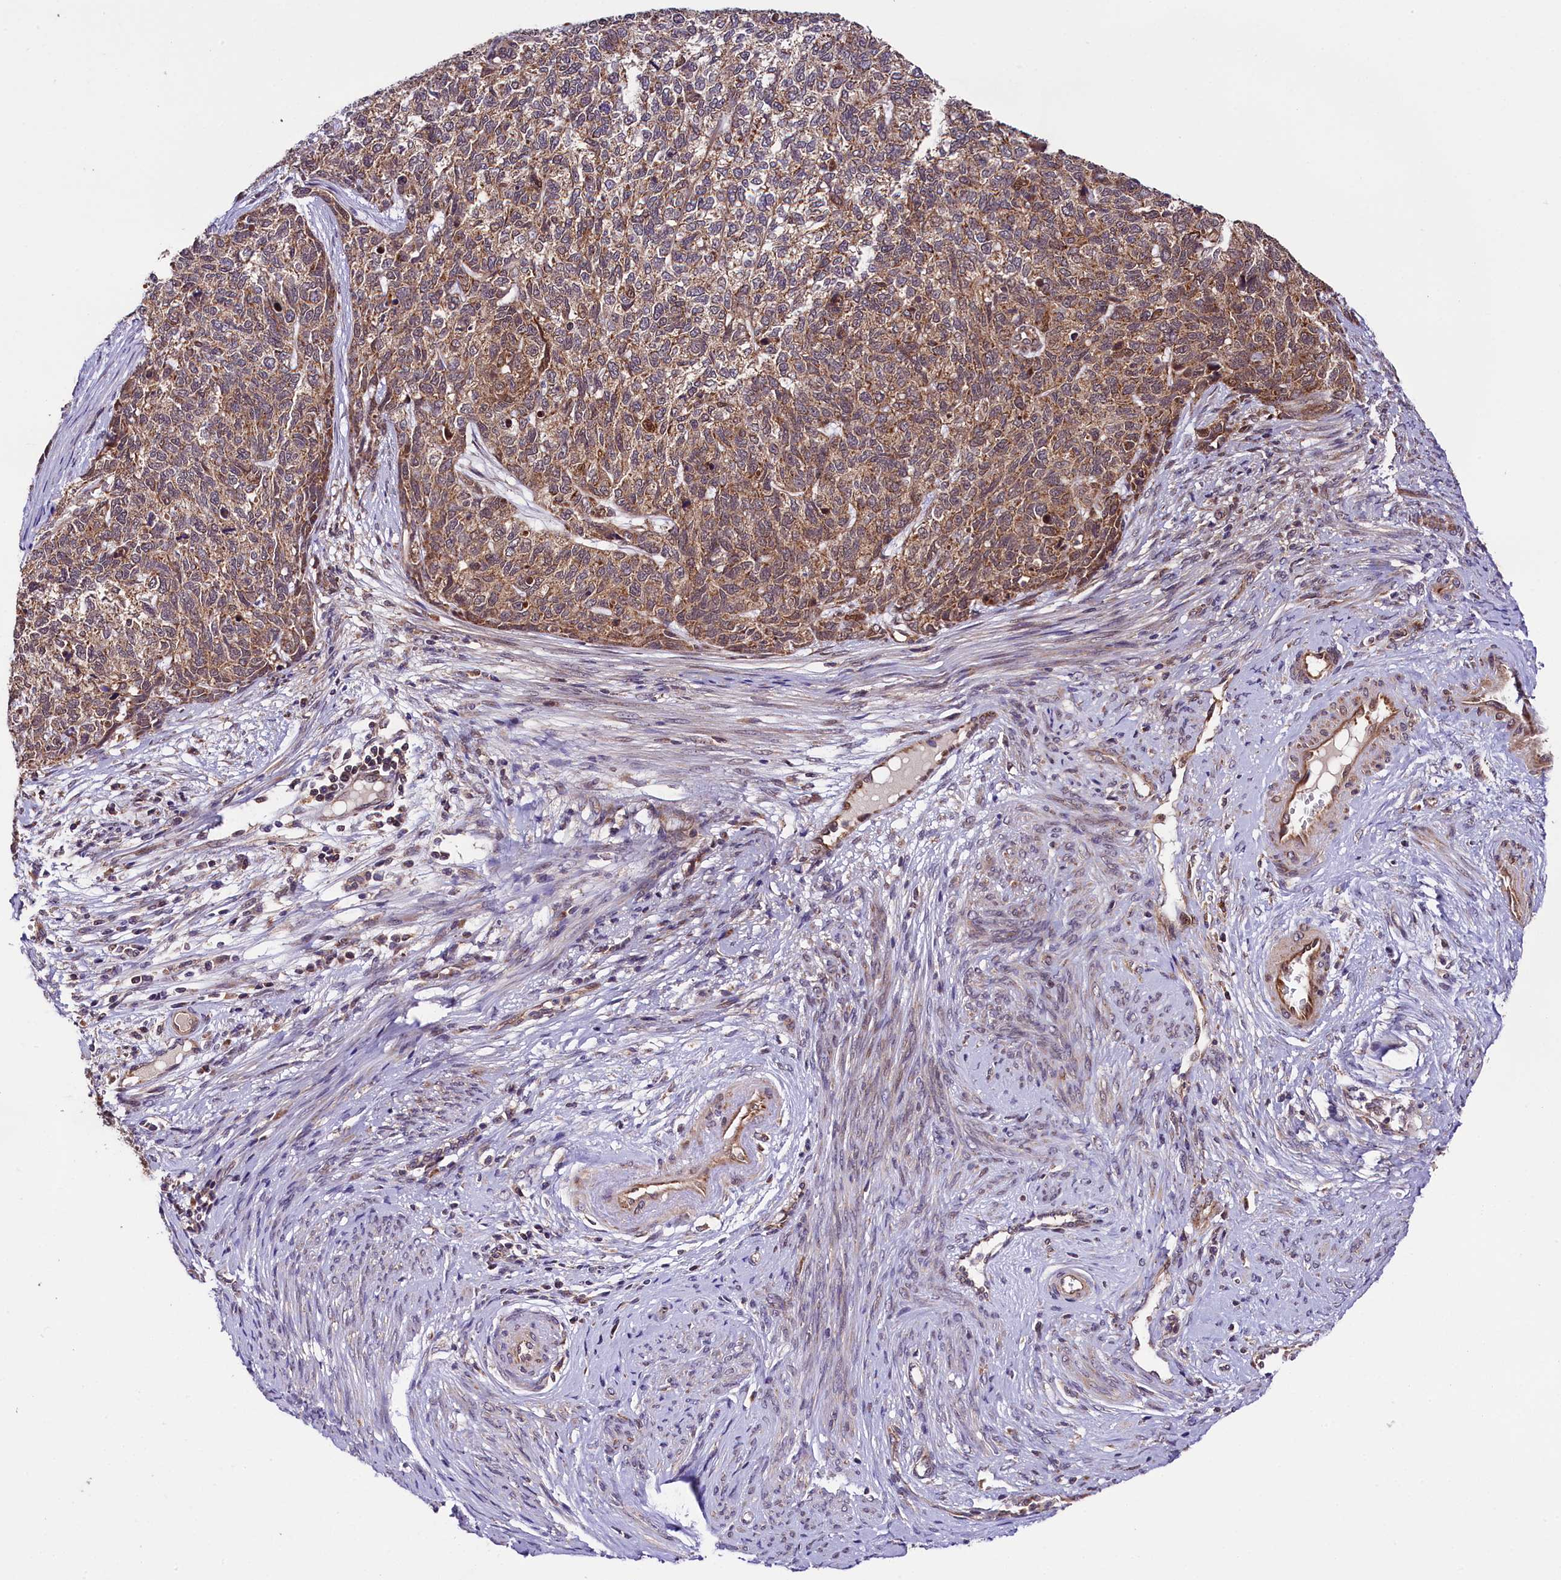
{"staining": {"intensity": "moderate", "quantity": ">75%", "location": "cytoplasmic/membranous"}, "tissue": "cervical cancer", "cell_type": "Tumor cells", "image_type": "cancer", "snomed": [{"axis": "morphology", "description": "Squamous cell carcinoma, NOS"}, {"axis": "topography", "description": "Cervix"}], "caption": "Immunohistochemical staining of human cervical squamous cell carcinoma reveals medium levels of moderate cytoplasmic/membranous protein positivity in approximately >75% of tumor cells. The staining was performed using DAB to visualize the protein expression in brown, while the nuclei were stained in blue with hematoxylin (Magnification: 20x).", "gene": "DOHH", "patient": {"sex": "female", "age": 63}}